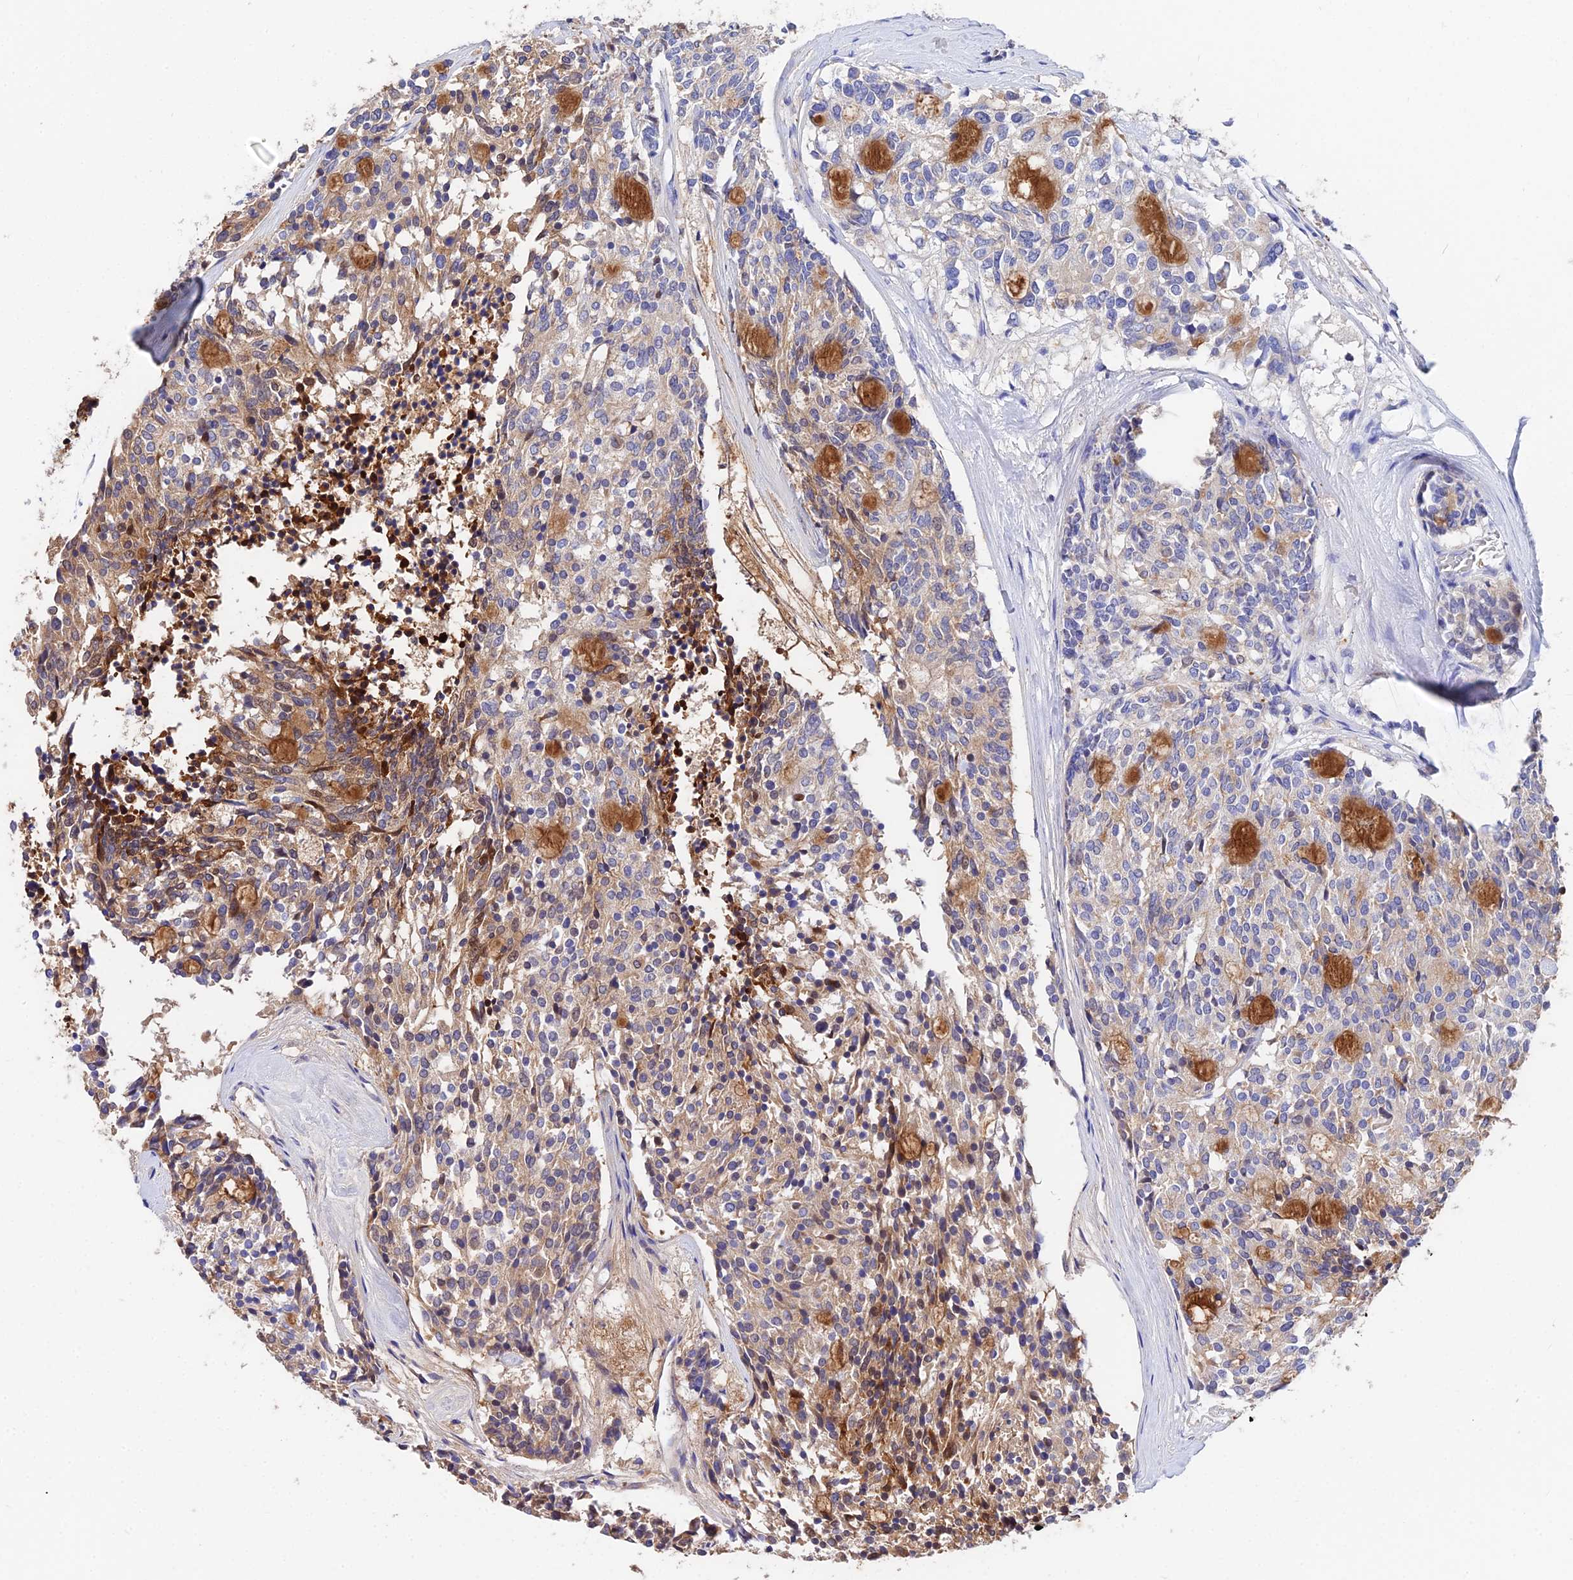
{"staining": {"intensity": "moderate", "quantity": "25%-75%", "location": "cytoplasmic/membranous"}, "tissue": "carcinoid", "cell_type": "Tumor cells", "image_type": "cancer", "snomed": [{"axis": "morphology", "description": "Carcinoid, malignant, NOS"}, {"axis": "topography", "description": "Pancreas"}], "caption": "A histopathology image of human carcinoid stained for a protein reveals moderate cytoplasmic/membranous brown staining in tumor cells.", "gene": "CEP41", "patient": {"sex": "female", "age": 54}}